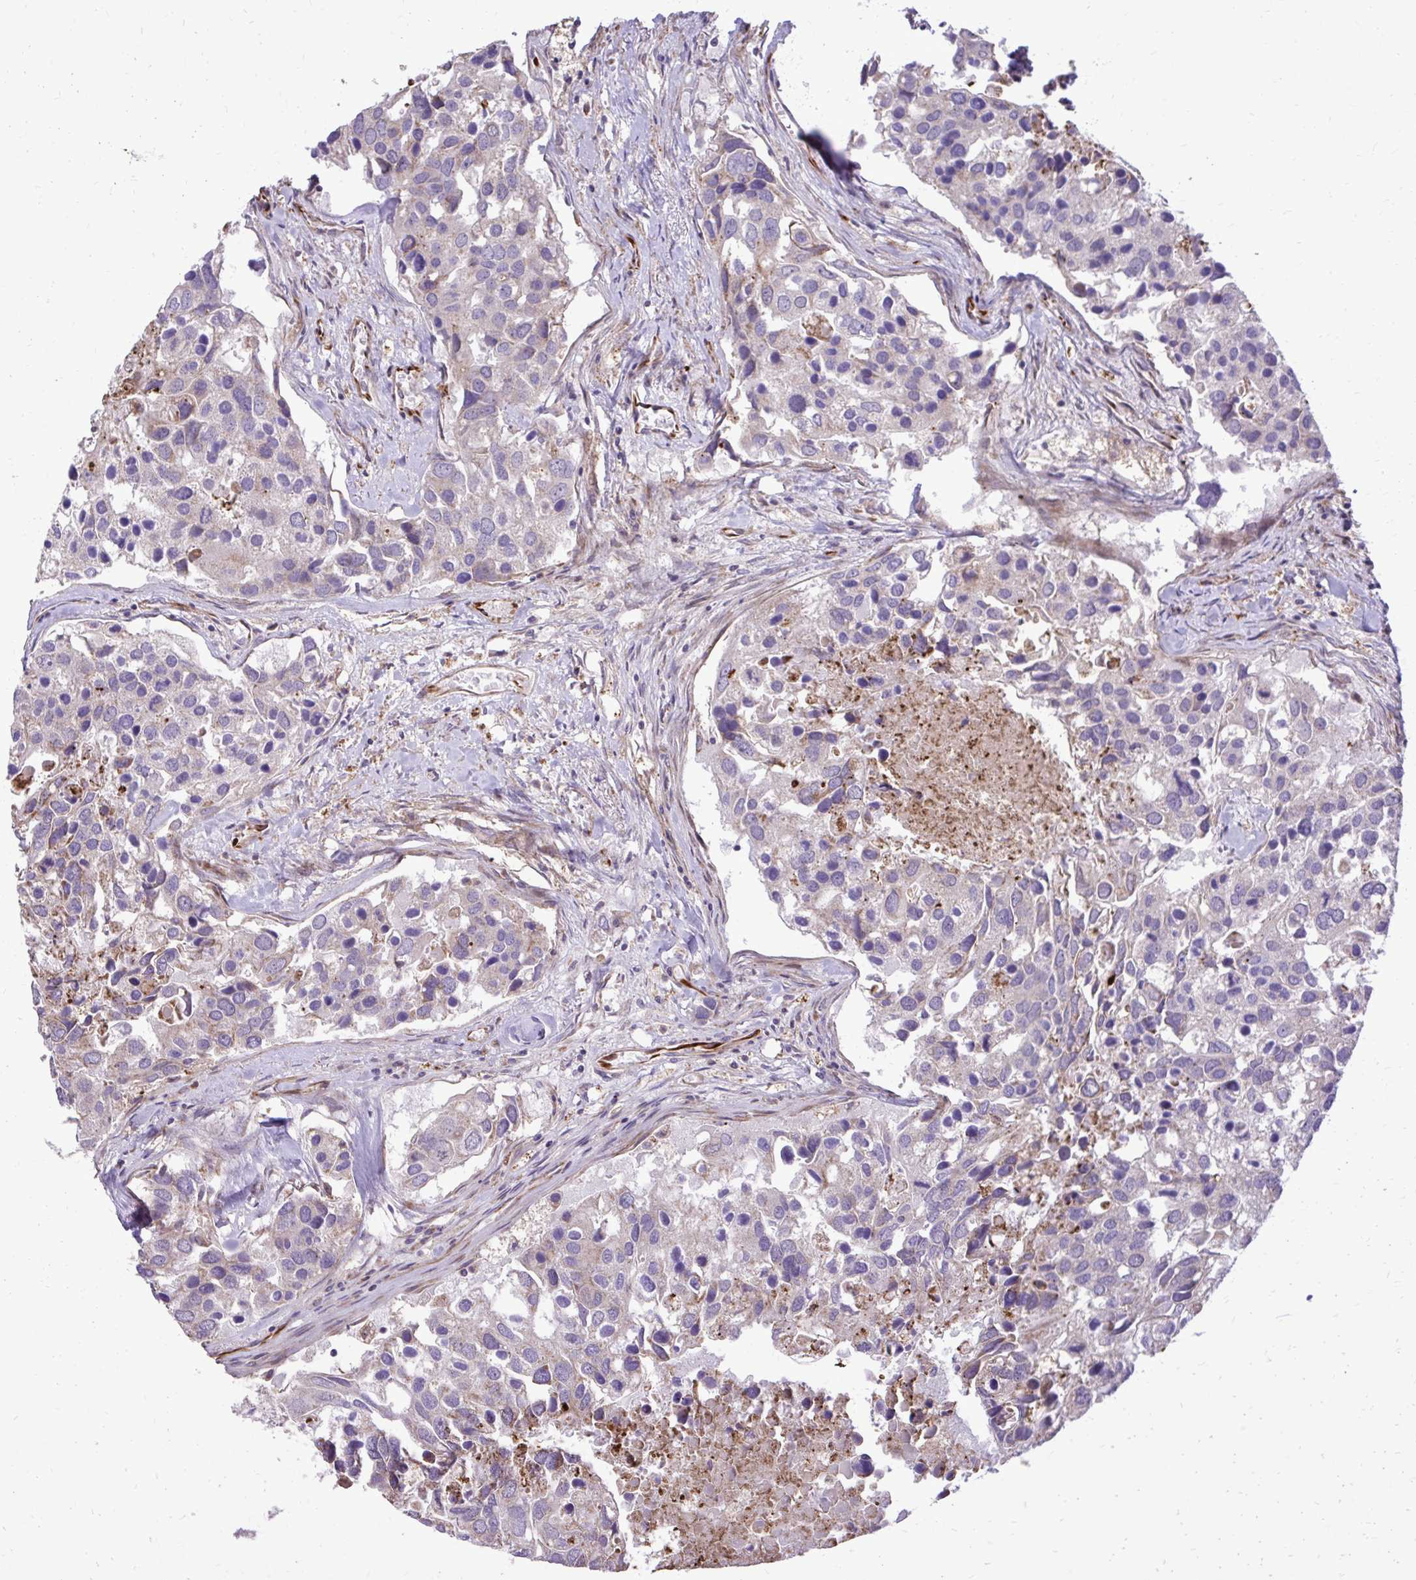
{"staining": {"intensity": "negative", "quantity": "none", "location": "none"}, "tissue": "breast cancer", "cell_type": "Tumor cells", "image_type": "cancer", "snomed": [{"axis": "morphology", "description": "Duct carcinoma"}, {"axis": "topography", "description": "Breast"}], "caption": "Immunohistochemistry image of human breast cancer stained for a protein (brown), which exhibits no staining in tumor cells.", "gene": "ABCC3", "patient": {"sex": "female", "age": 83}}